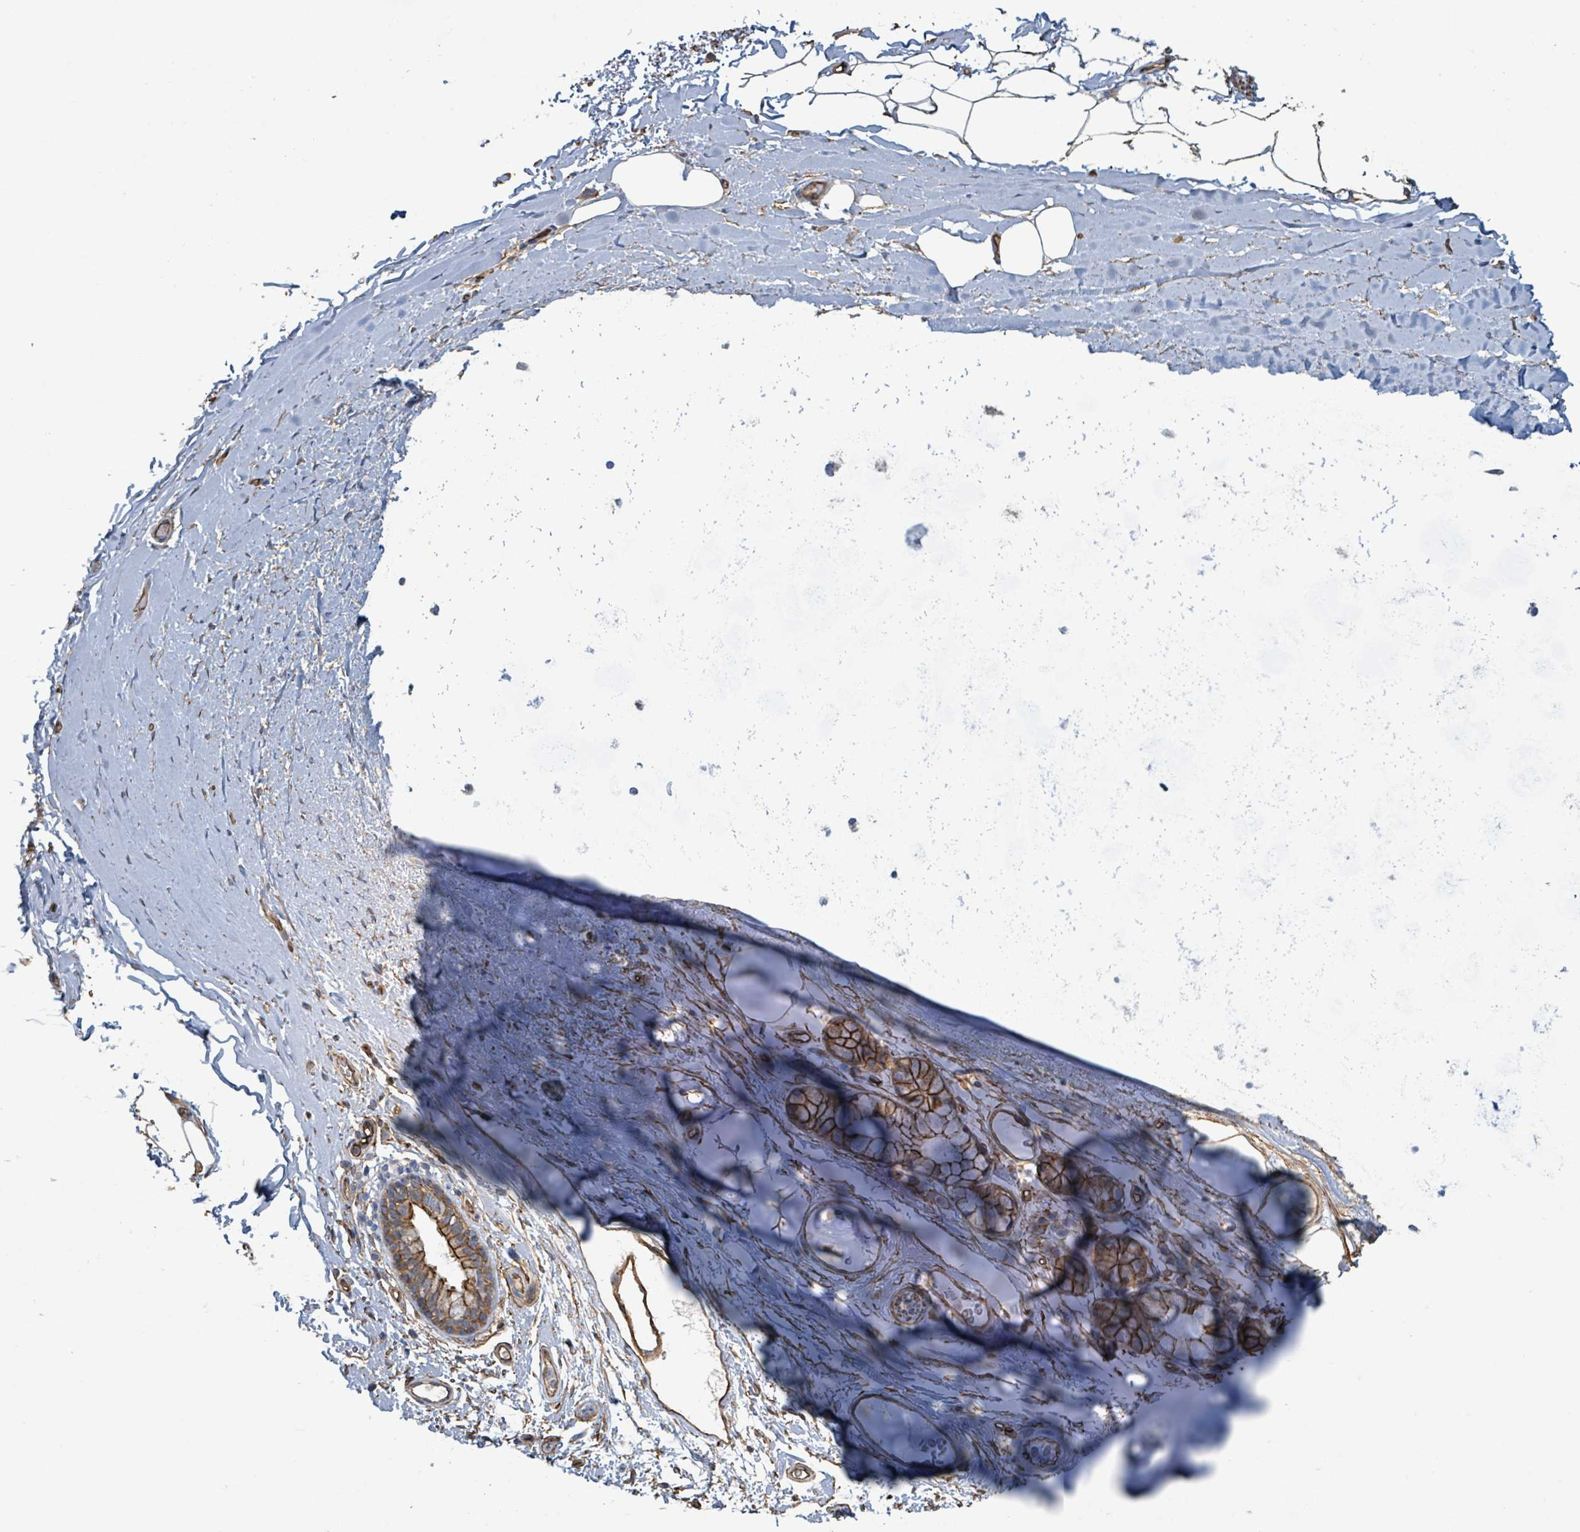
{"staining": {"intensity": "moderate", "quantity": "<25%", "location": "cytoplasmic/membranous"}, "tissue": "adipose tissue", "cell_type": "Adipocytes", "image_type": "normal", "snomed": [{"axis": "morphology", "description": "Normal tissue, NOS"}, {"axis": "topography", "description": "Cartilage tissue"}, {"axis": "topography", "description": "Bronchus"}], "caption": "This is an image of immunohistochemistry (IHC) staining of unremarkable adipose tissue, which shows moderate staining in the cytoplasmic/membranous of adipocytes.", "gene": "LDOC1", "patient": {"sex": "female", "age": 72}}